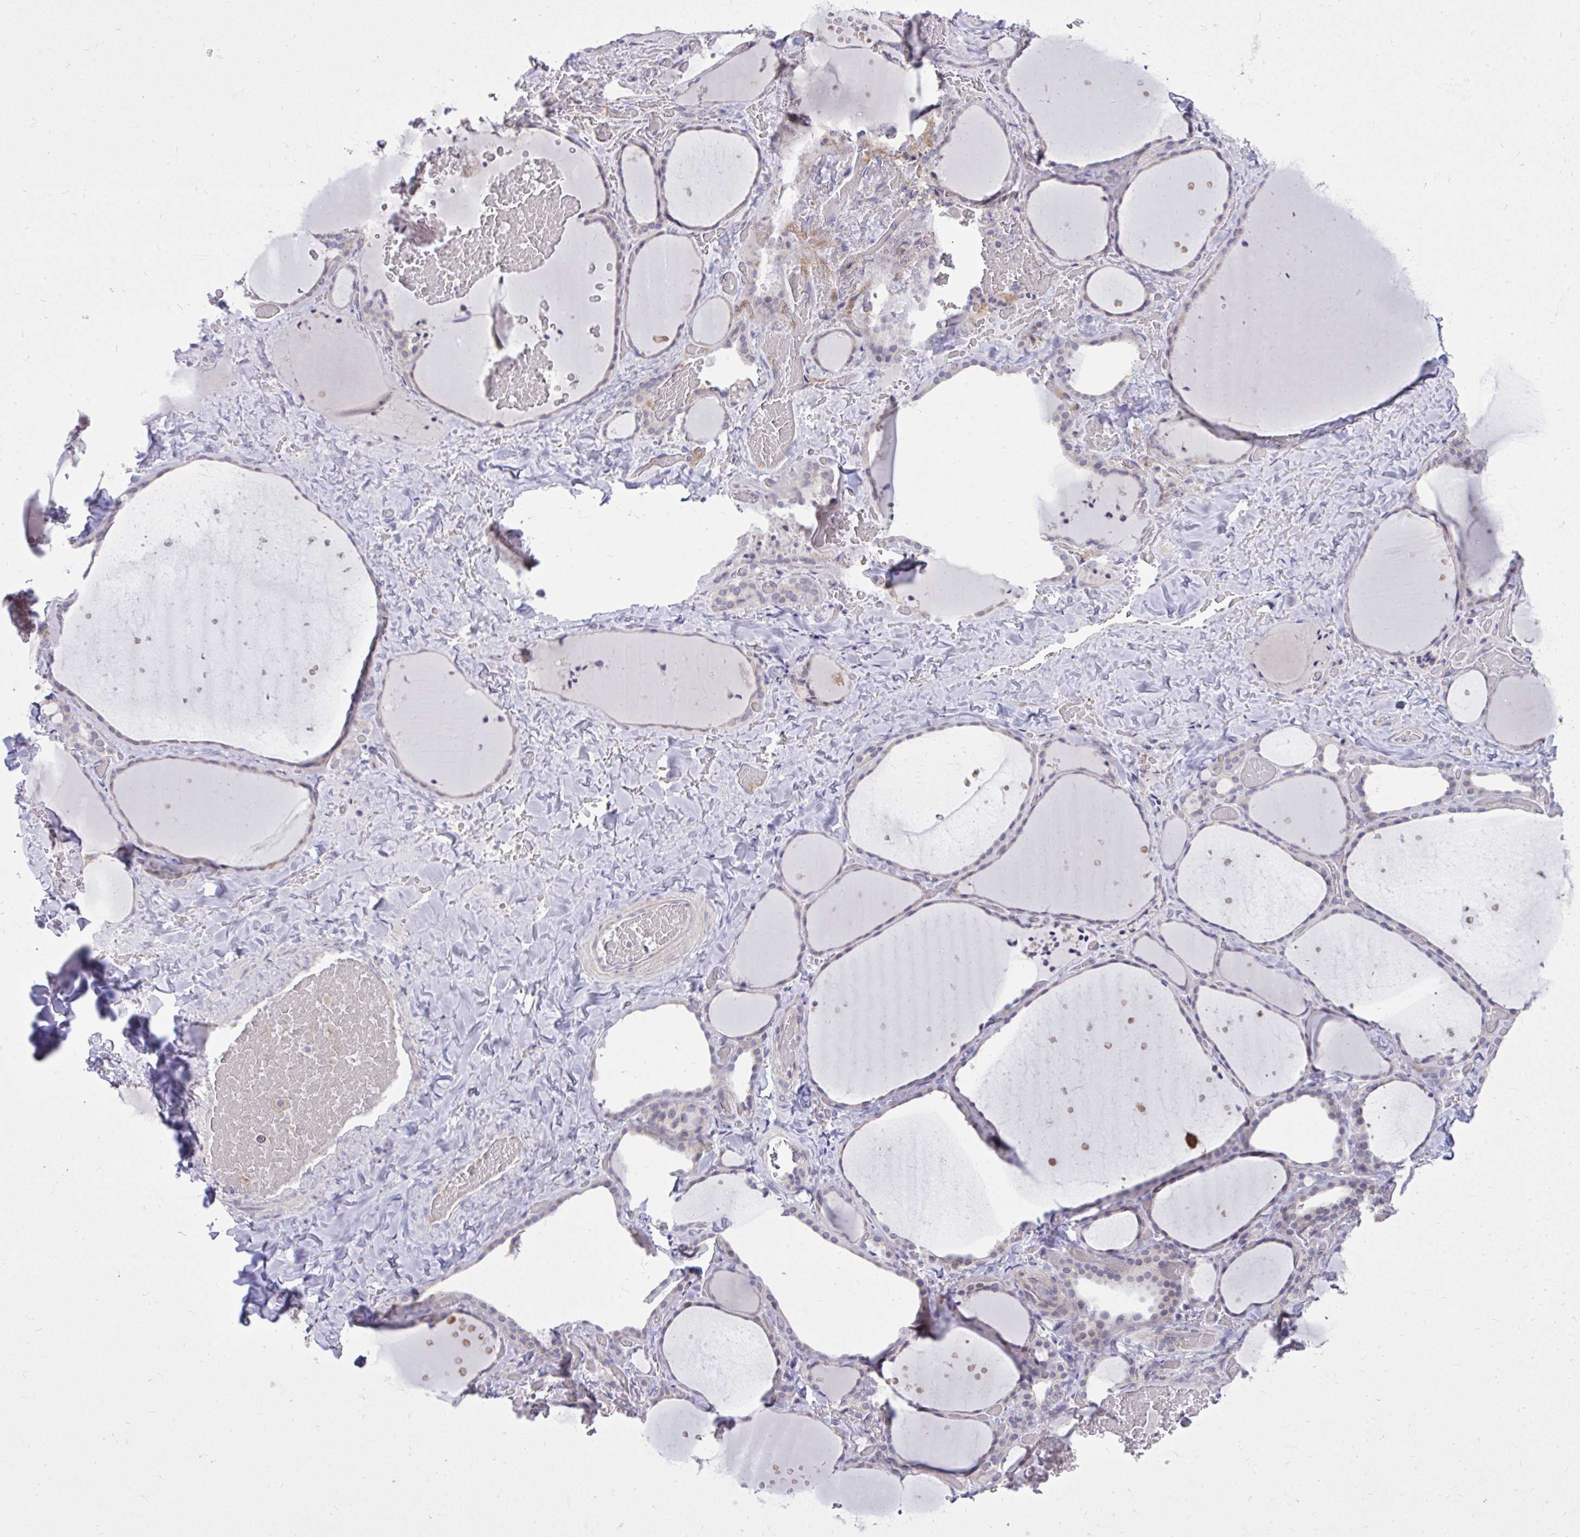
{"staining": {"intensity": "weak", "quantity": "<25%", "location": "cytoplasmic/membranous"}, "tissue": "thyroid gland", "cell_type": "Glandular cells", "image_type": "normal", "snomed": [{"axis": "morphology", "description": "Normal tissue, NOS"}, {"axis": "topography", "description": "Thyroid gland"}], "caption": "IHC of unremarkable human thyroid gland displays no positivity in glandular cells.", "gene": "DPY19L1", "patient": {"sex": "female", "age": 36}}